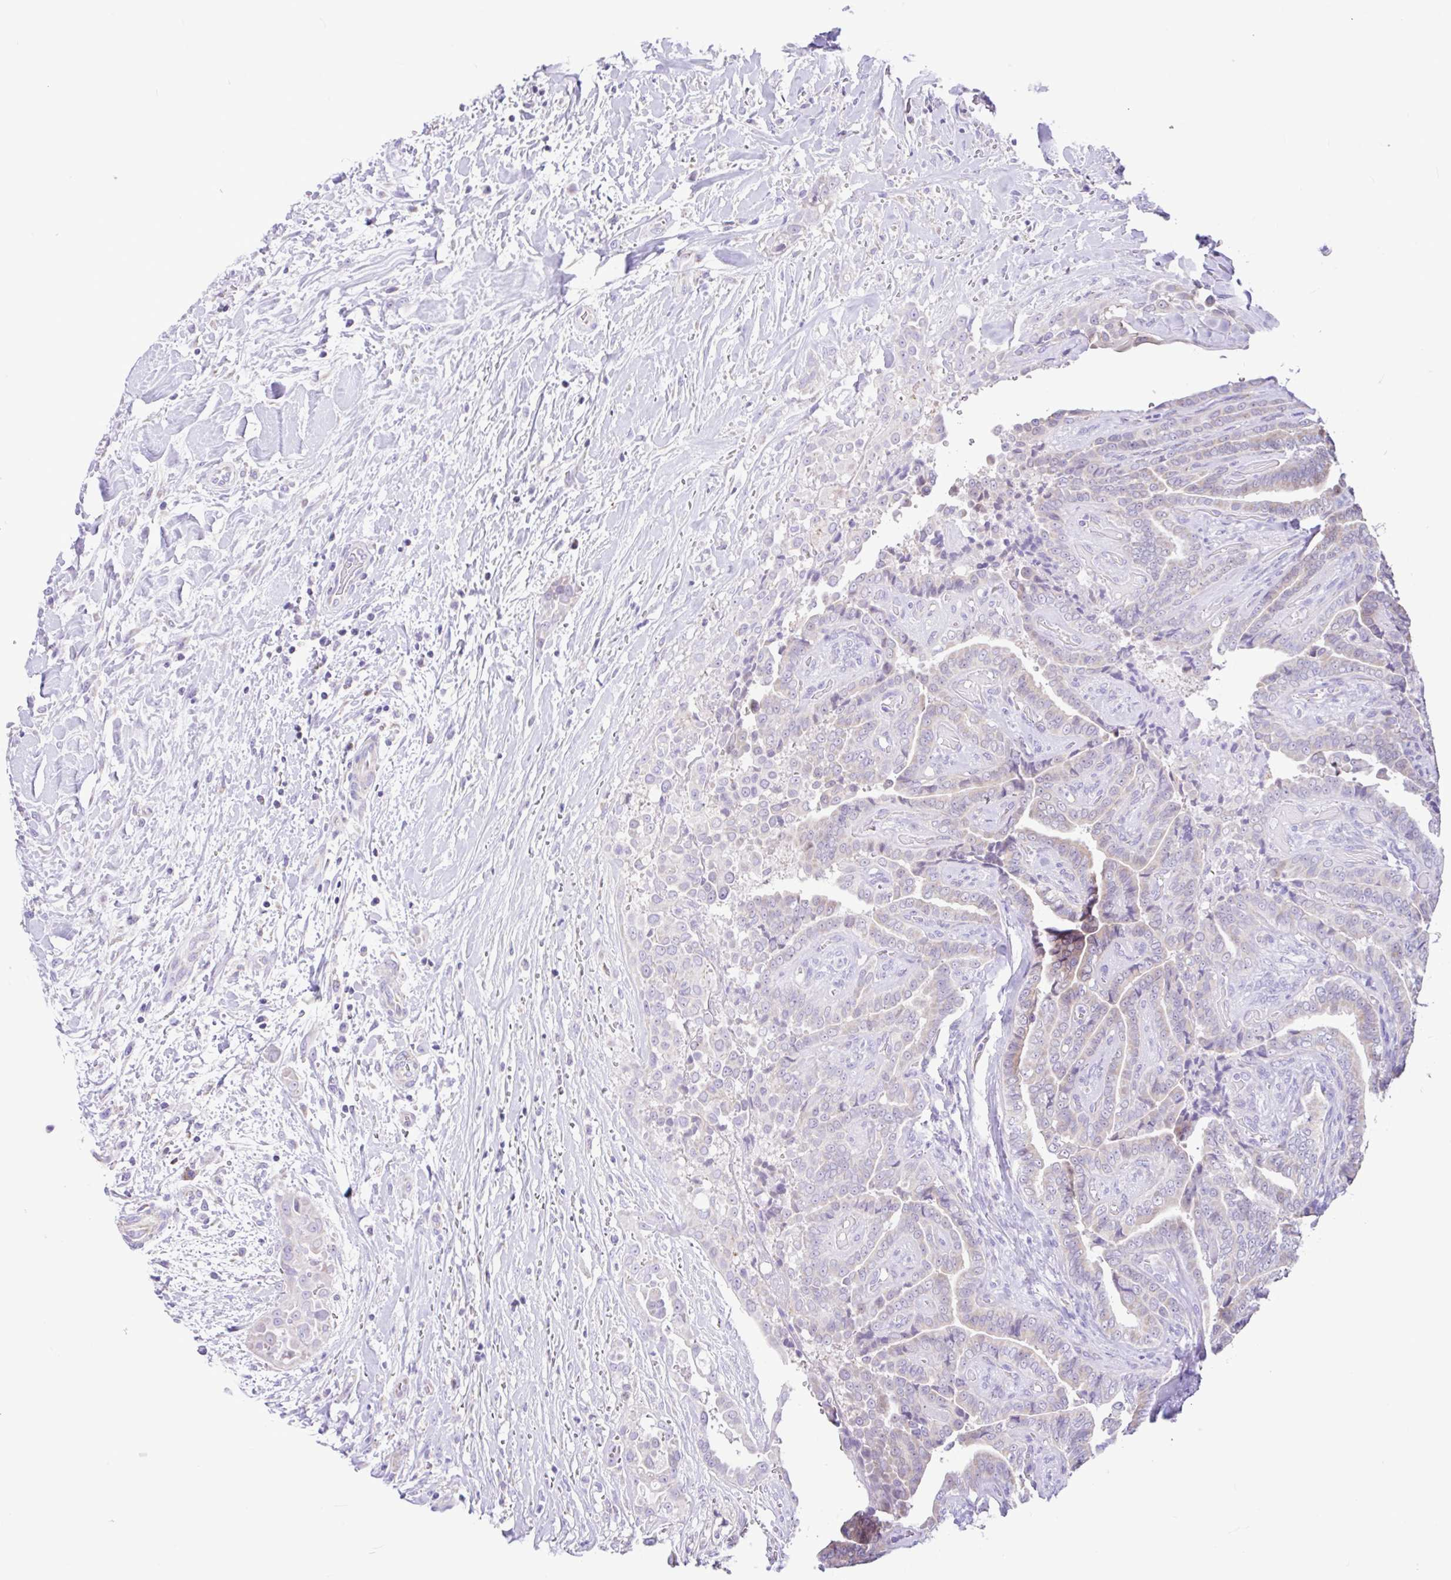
{"staining": {"intensity": "weak", "quantity": "<25%", "location": "cytoplasmic/membranous"}, "tissue": "thyroid cancer", "cell_type": "Tumor cells", "image_type": "cancer", "snomed": [{"axis": "morphology", "description": "Papillary adenocarcinoma, NOS"}, {"axis": "topography", "description": "Thyroid gland"}], "caption": "The immunohistochemistry (IHC) image has no significant positivity in tumor cells of papillary adenocarcinoma (thyroid) tissue.", "gene": "NDUFS2", "patient": {"sex": "male", "age": 61}}